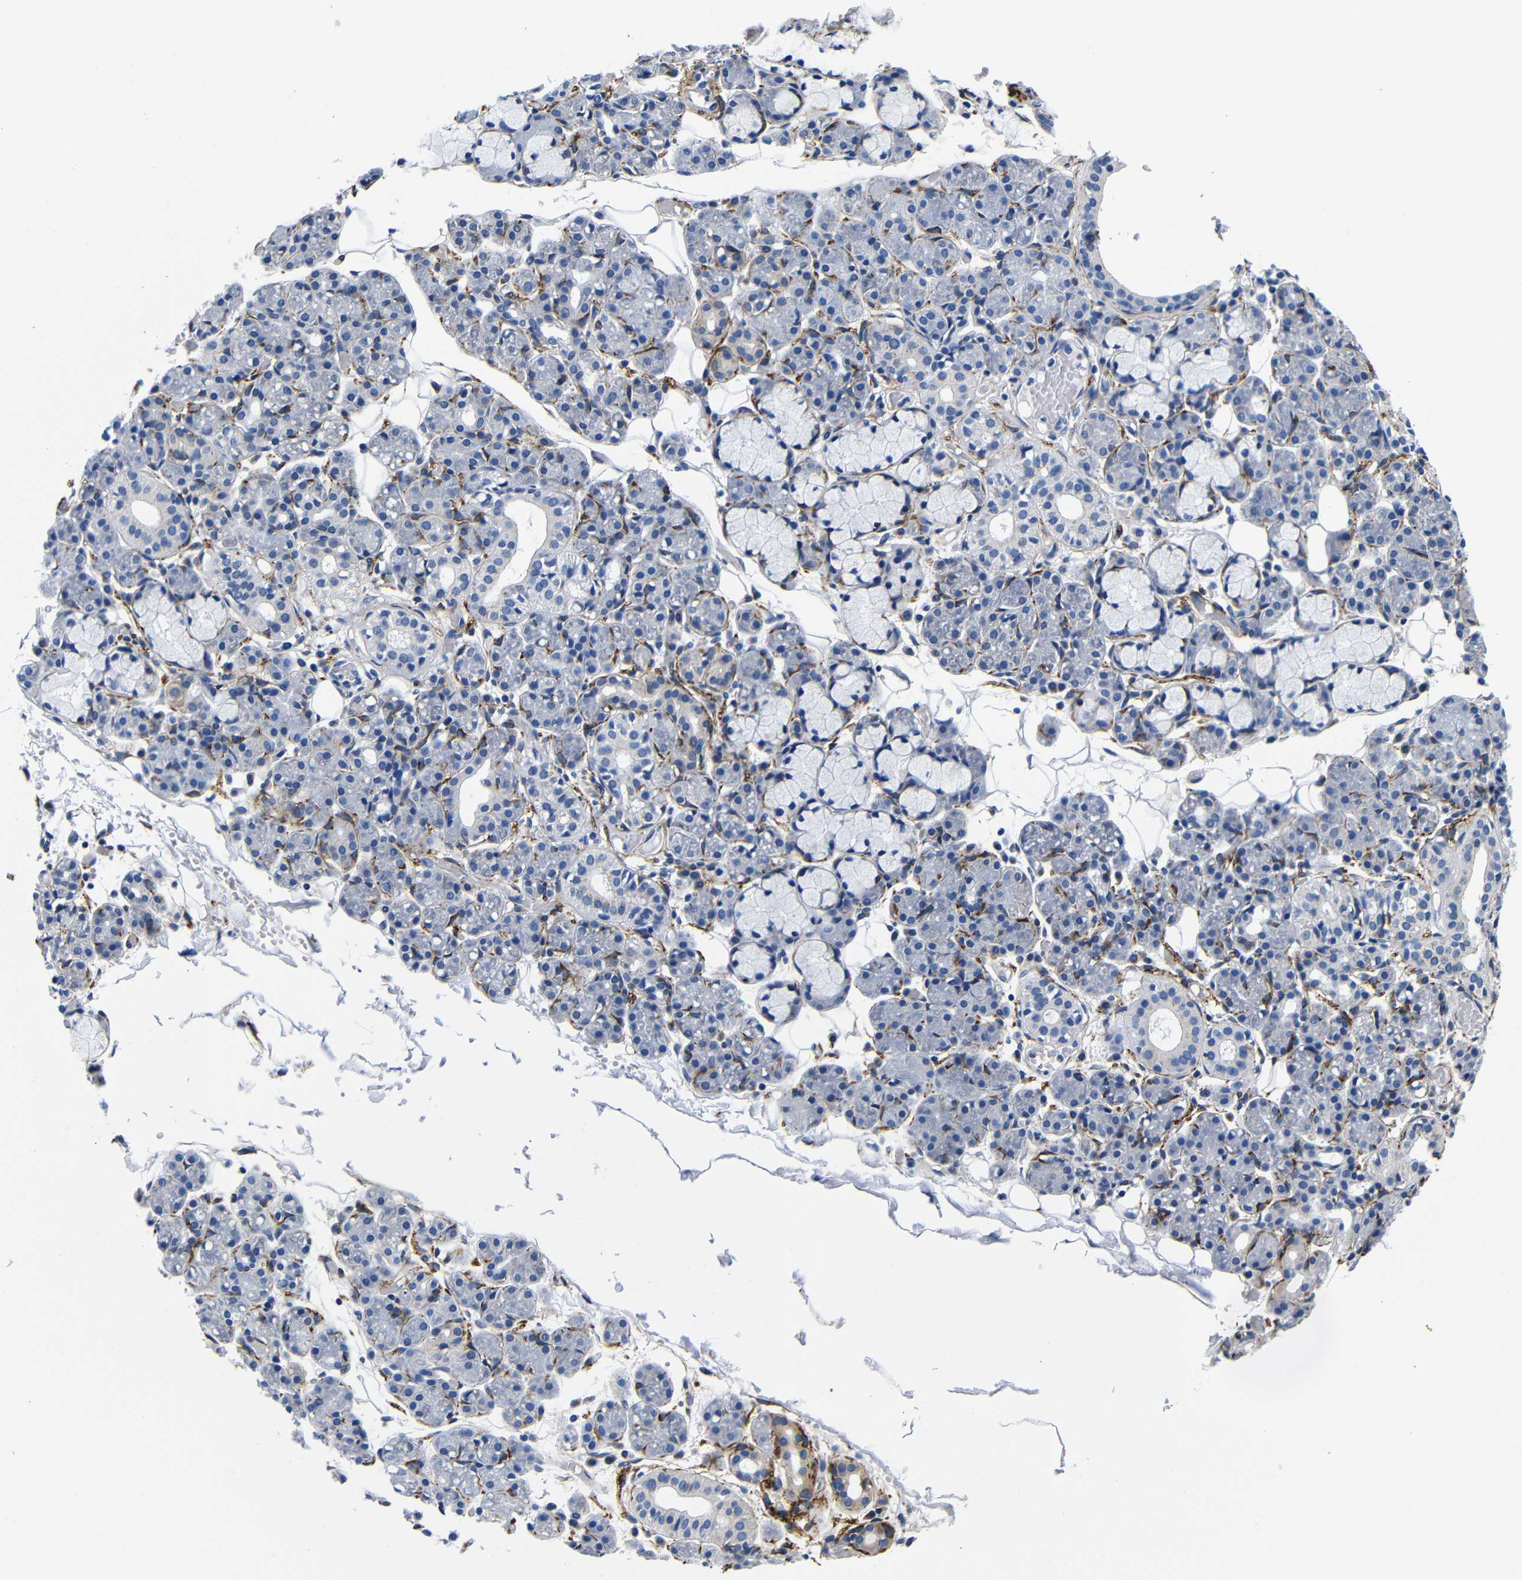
{"staining": {"intensity": "weak", "quantity": "<25%", "location": "cytoplasmic/membranous"}, "tissue": "salivary gland", "cell_type": "Glandular cells", "image_type": "normal", "snomed": [{"axis": "morphology", "description": "Normal tissue, NOS"}, {"axis": "topography", "description": "Salivary gland"}], "caption": "IHC image of unremarkable salivary gland stained for a protein (brown), which demonstrates no staining in glandular cells.", "gene": "LRIG1", "patient": {"sex": "male", "age": 63}}